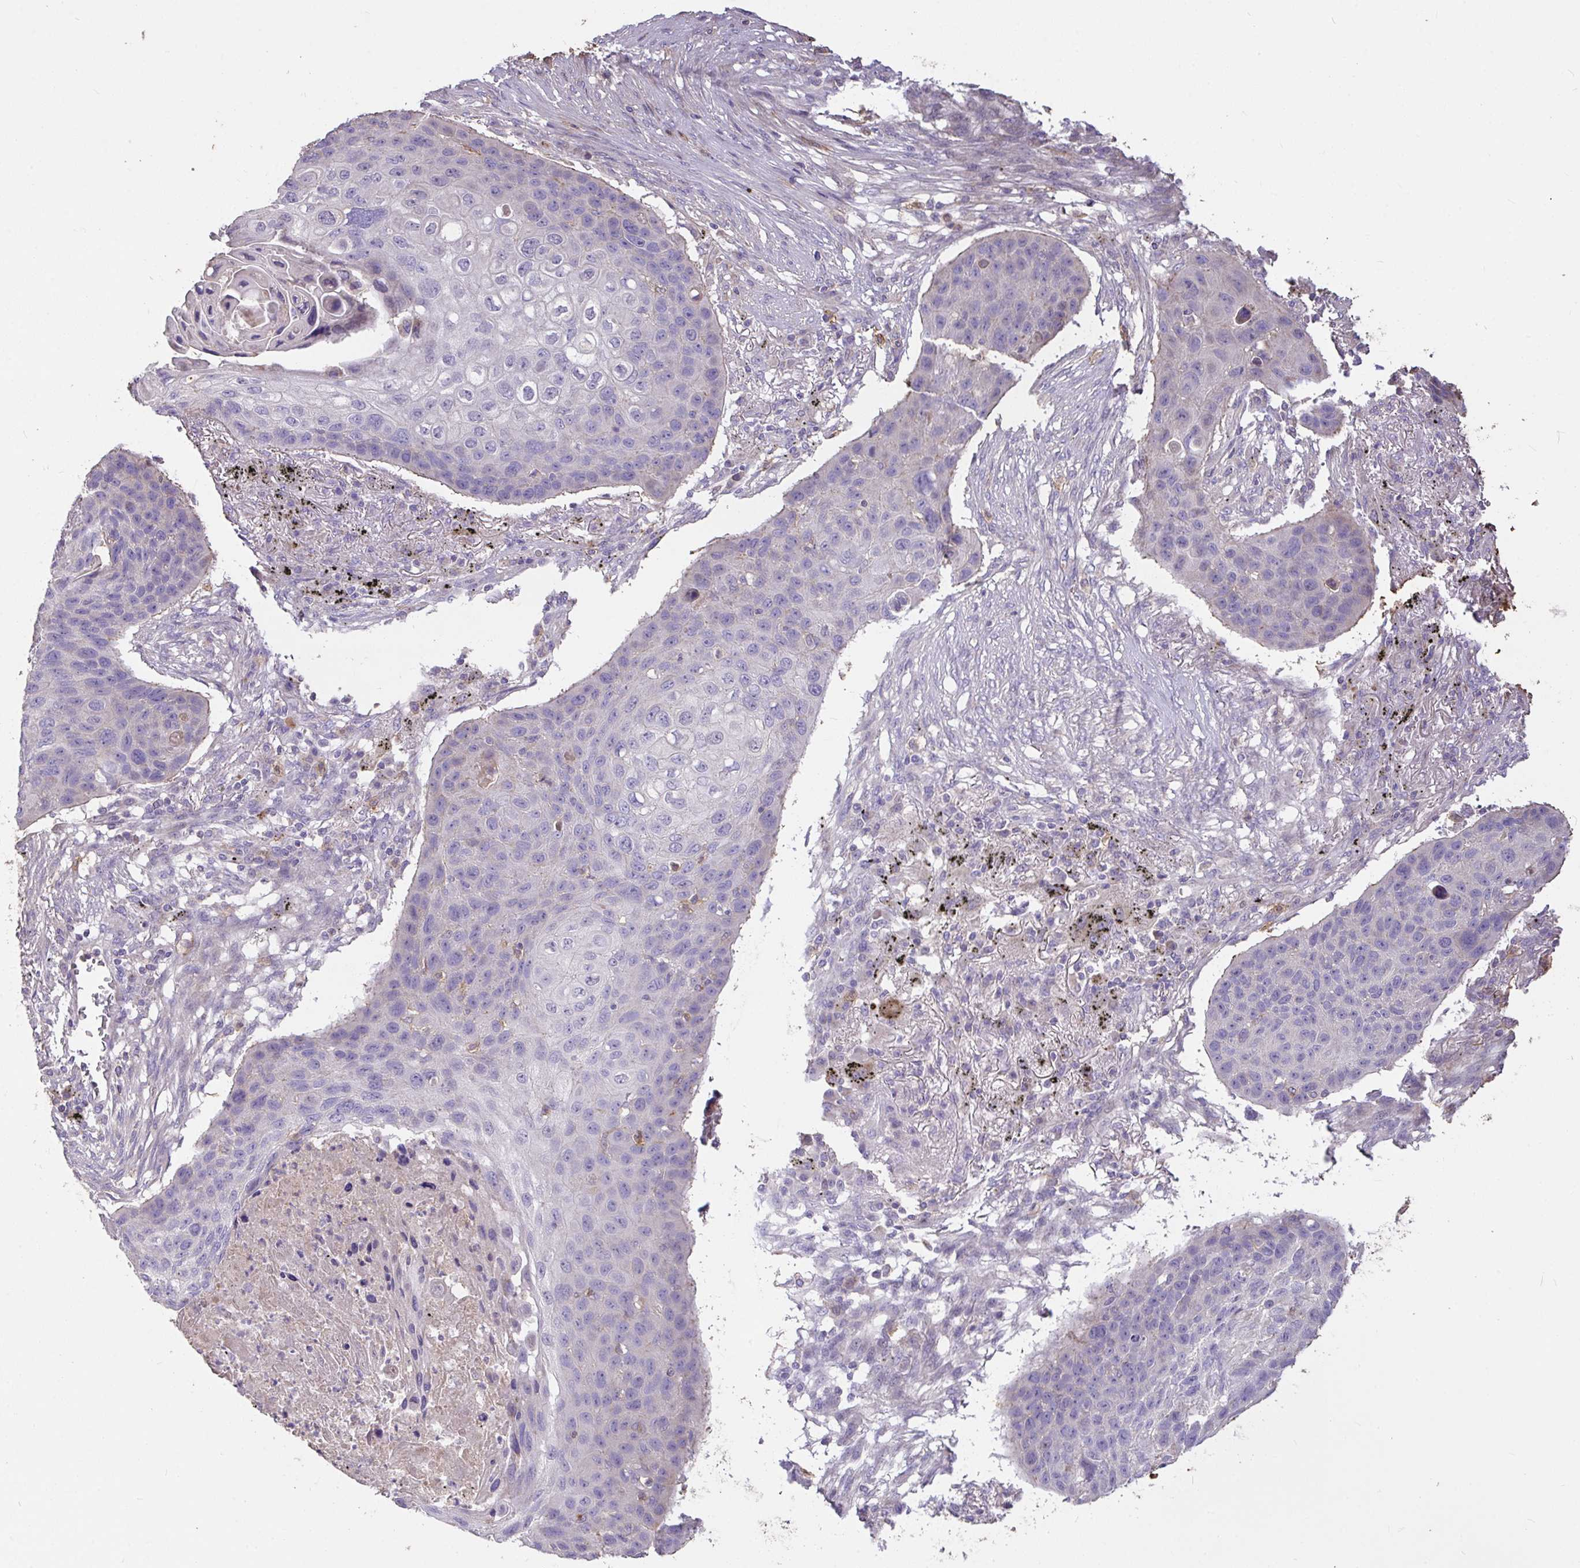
{"staining": {"intensity": "negative", "quantity": "none", "location": "none"}, "tissue": "lung cancer", "cell_type": "Tumor cells", "image_type": "cancer", "snomed": [{"axis": "morphology", "description": "Squamous cell carcinoma, NOS"}, {"axis": "topography", "description": "Lung"}], "caption": "Lung cancer stained for a protein using IHC reveals no staining tumor cells.", "gene": "FCER1A", "patient": {"sex": "female", "age": 63}}